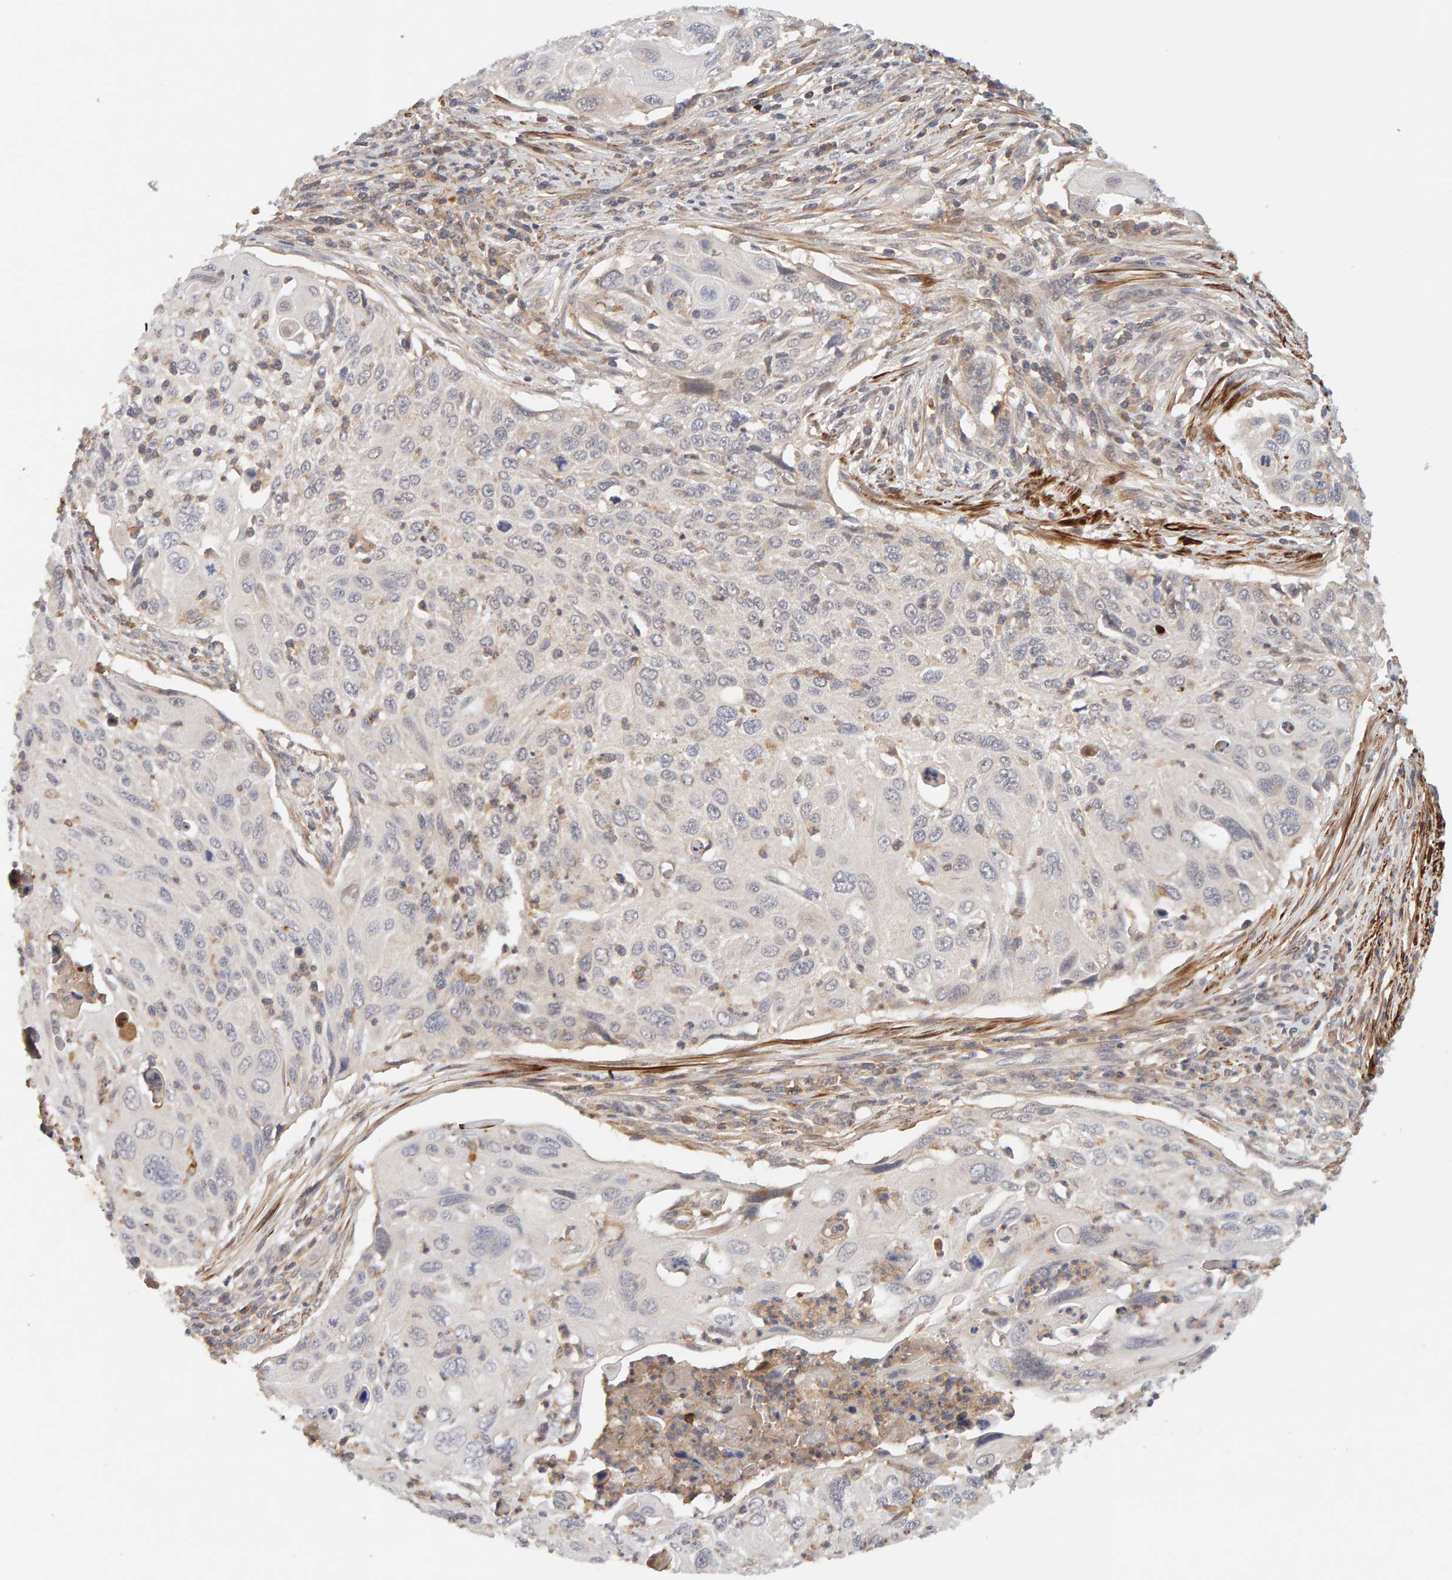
{"staining": {"intensity": "negative", "quantity": "none", "location": "none"}, "tissue": "cervical cancer", "cell_type": "Tumor cells", "image_type": "cancer", "snomed": [{"axis": "morphology", "description": "Squamous cell carcinoma, NOS"}, {"axis": "topography", "description": "Cervix"}], "caption": "This photomicrograph is of cervical cancer stained with immunohistochemistry to label a protein in brown with the nuclei are counter-stained blue. There is no positivity in tumor cells.", "gene": "NUDCD1", "patient": {"sex": "female", "age": 70}}